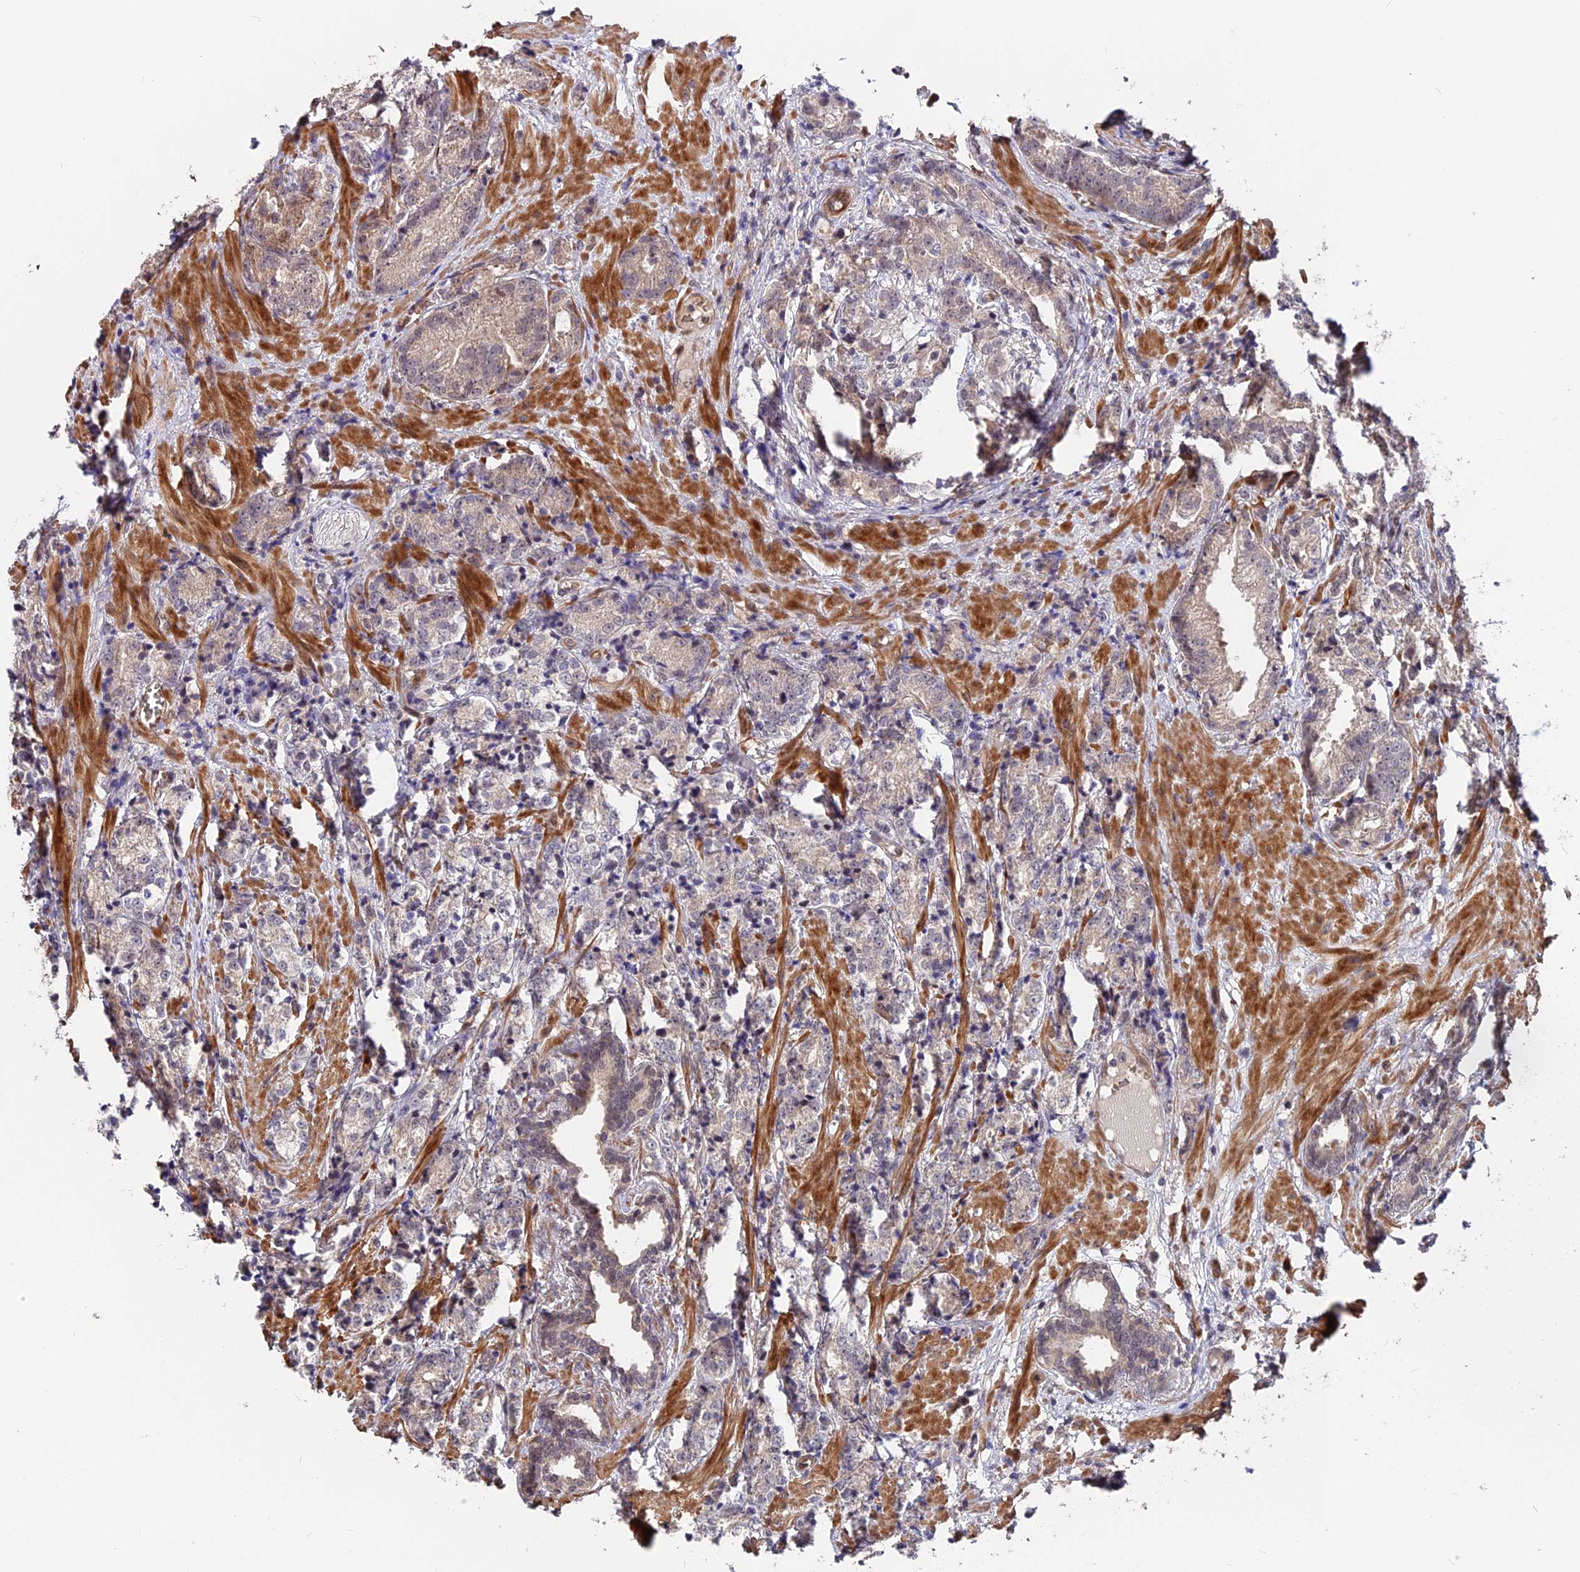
{"staining": {"intensity": "negative", "quantity": "none", "location": "none"}, "tissue": "prostate cancer", "cell_type": "Tumor cells", "image_type": "cancer", "snomed": [{"axis": "morphology", "description": "Adenocarcinoma, High grade"}, {"axis": "topography", "description": "Prostate"}], "caption": "DAB (3,3'-diaminobenzidine) immunohistochemical staining of prostate cancer exhibits no significant positivity in tumor cells.", "gene": "ZC3H10", "patient": {"sex": "male", "age": 69}}